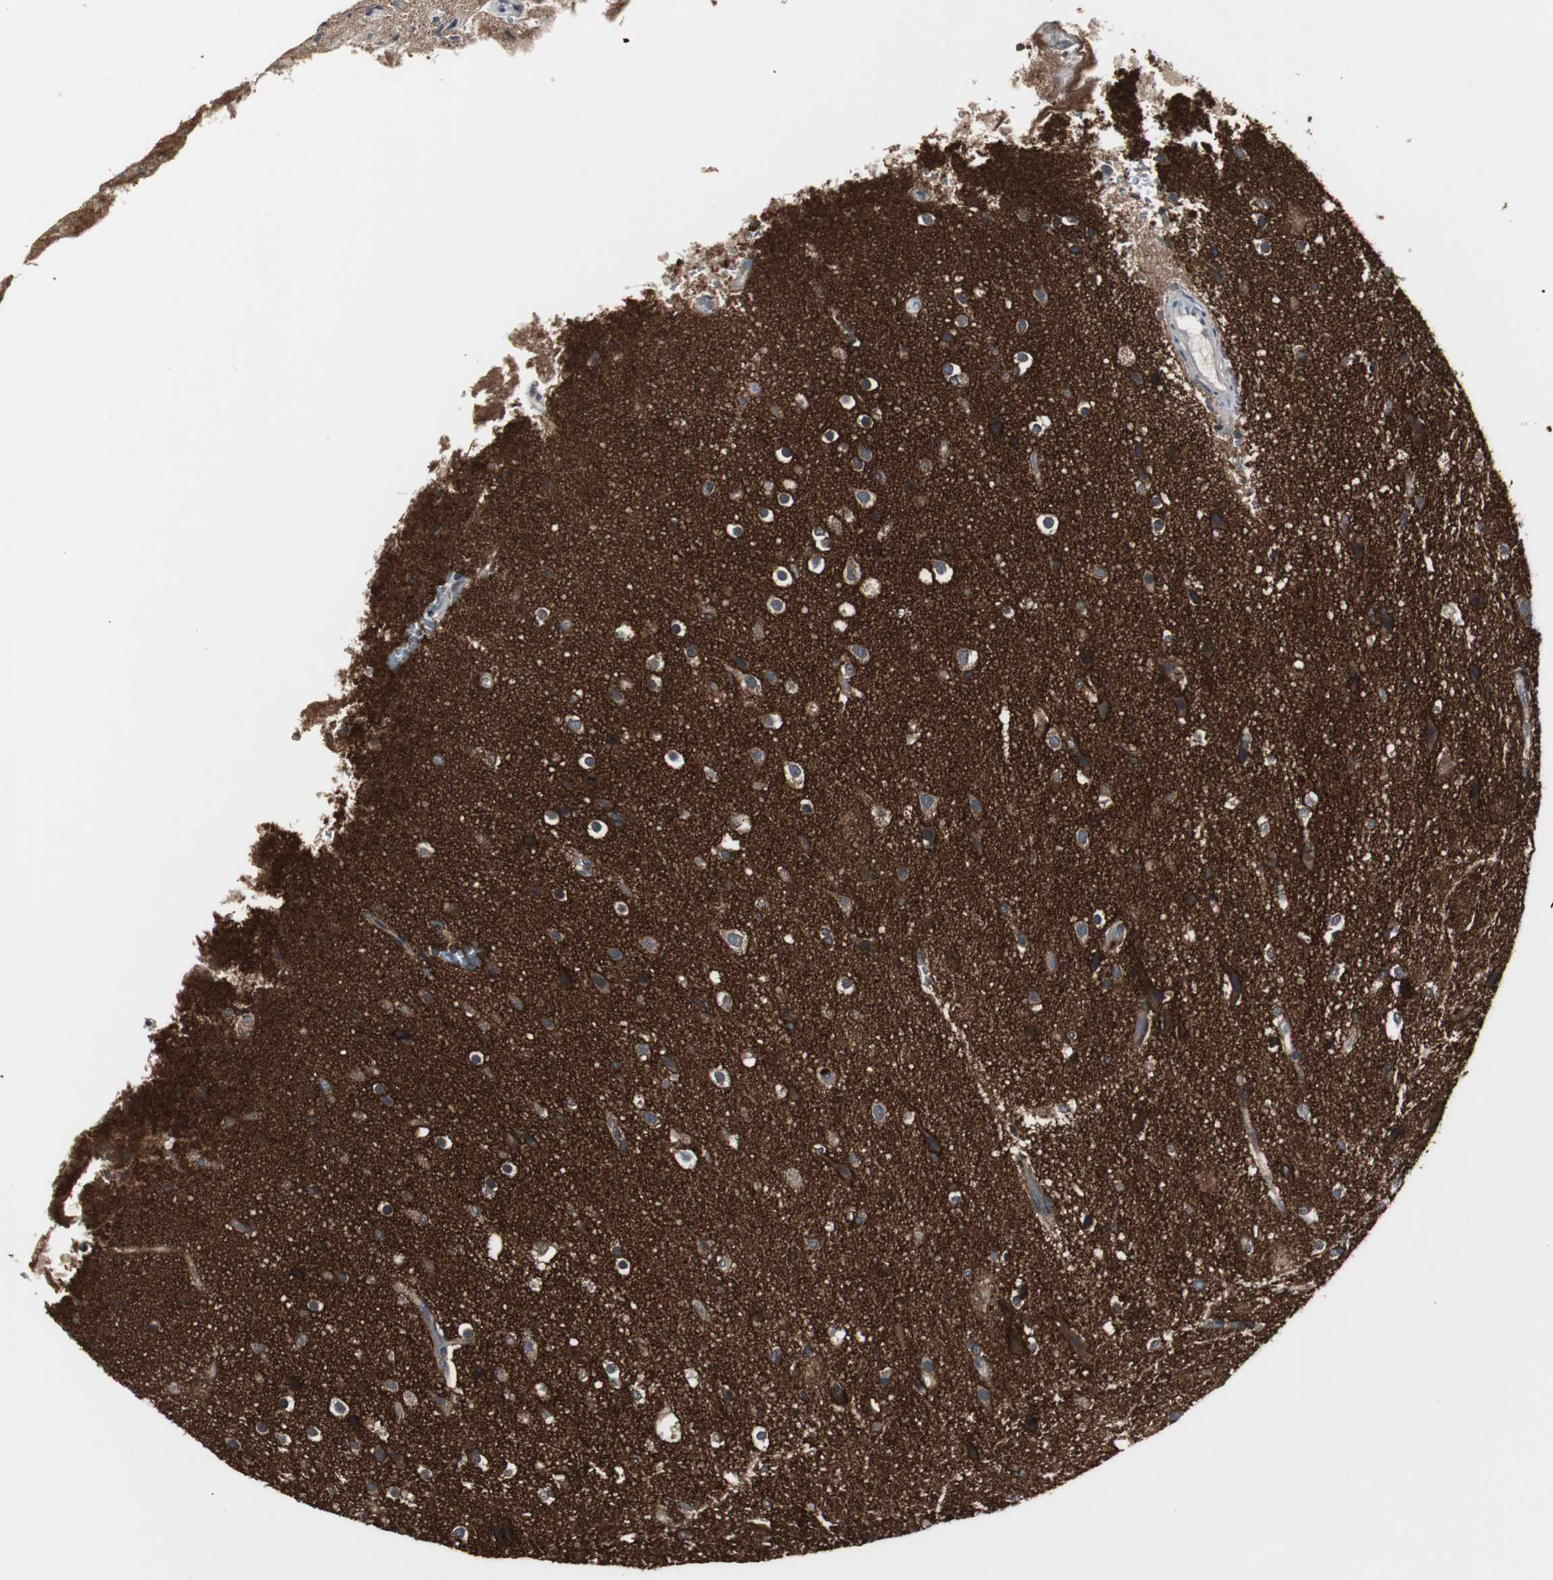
{"staining": {"intensity": "moderate", "quantity": "25%-75%", "location": "cytoplasmic/membranous"}, "tissue": "glioma", "cell_type": "Tumor cells", "image_type": "cancer", "snomed": [{"axis": "morphology", "description": "Normal tissue, NOS"}, {"axis": "morphology", "description": "Glioma, malignant, High grade"}, {"axis": "topography", "description": "Cerebral cortex"}], "caption": "Approximately 25%-75% of tumor cells in glioma display moderate cytoplasmic/membranous protein expression as visualized by brown immunohistochemical staining.", "gene": "ATP2B2", "patient": {"sex": "male", "age": 77}}